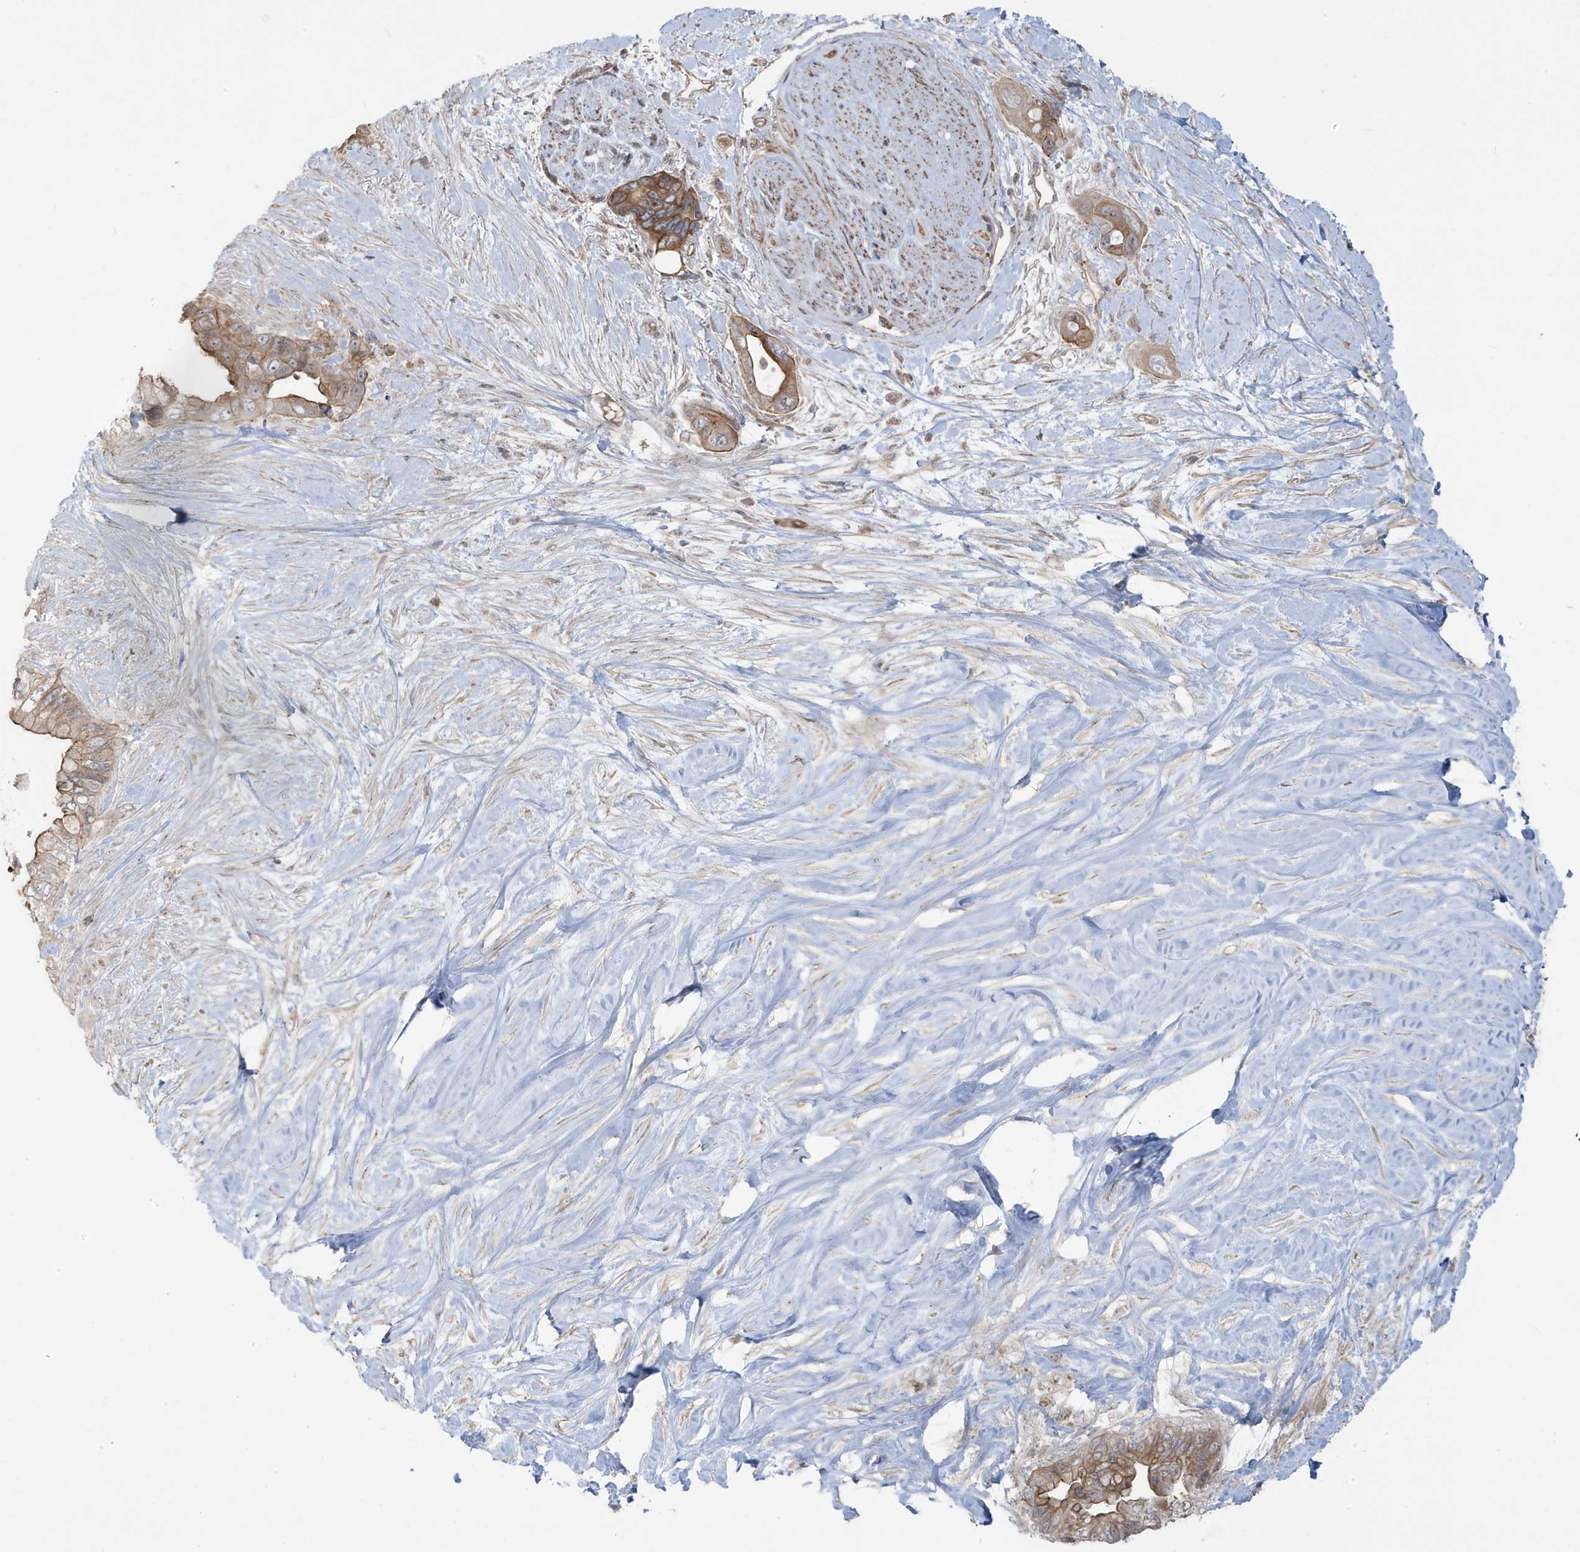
{"staining": {"intensity": "moderate", "quantity": ">75%", "location": "cytoplasmic/membranous"}, "tissue": "pancreatic cancer", "cell_type": "Tumor cells", "image_type": "cancer", "snomed": [{"axis": "morphology", "description": "Adenocarcinoma, NOS"}, {"axis": "topography", "description": "Pancreas"}], "caption": "High-magnification brightfield microscopy of pancreatic cancer (adenocarcinoma) stained with DAB (3,3'-diaminobenzidine) (brown) and counterstained with hematoxylin (blue). tumor cells exhibit moderate cytoplasmic/membranous staining is present in about>75% of cells.", "gene": "DNAJC12", "patient": {"sex": "female", "age": 72}}